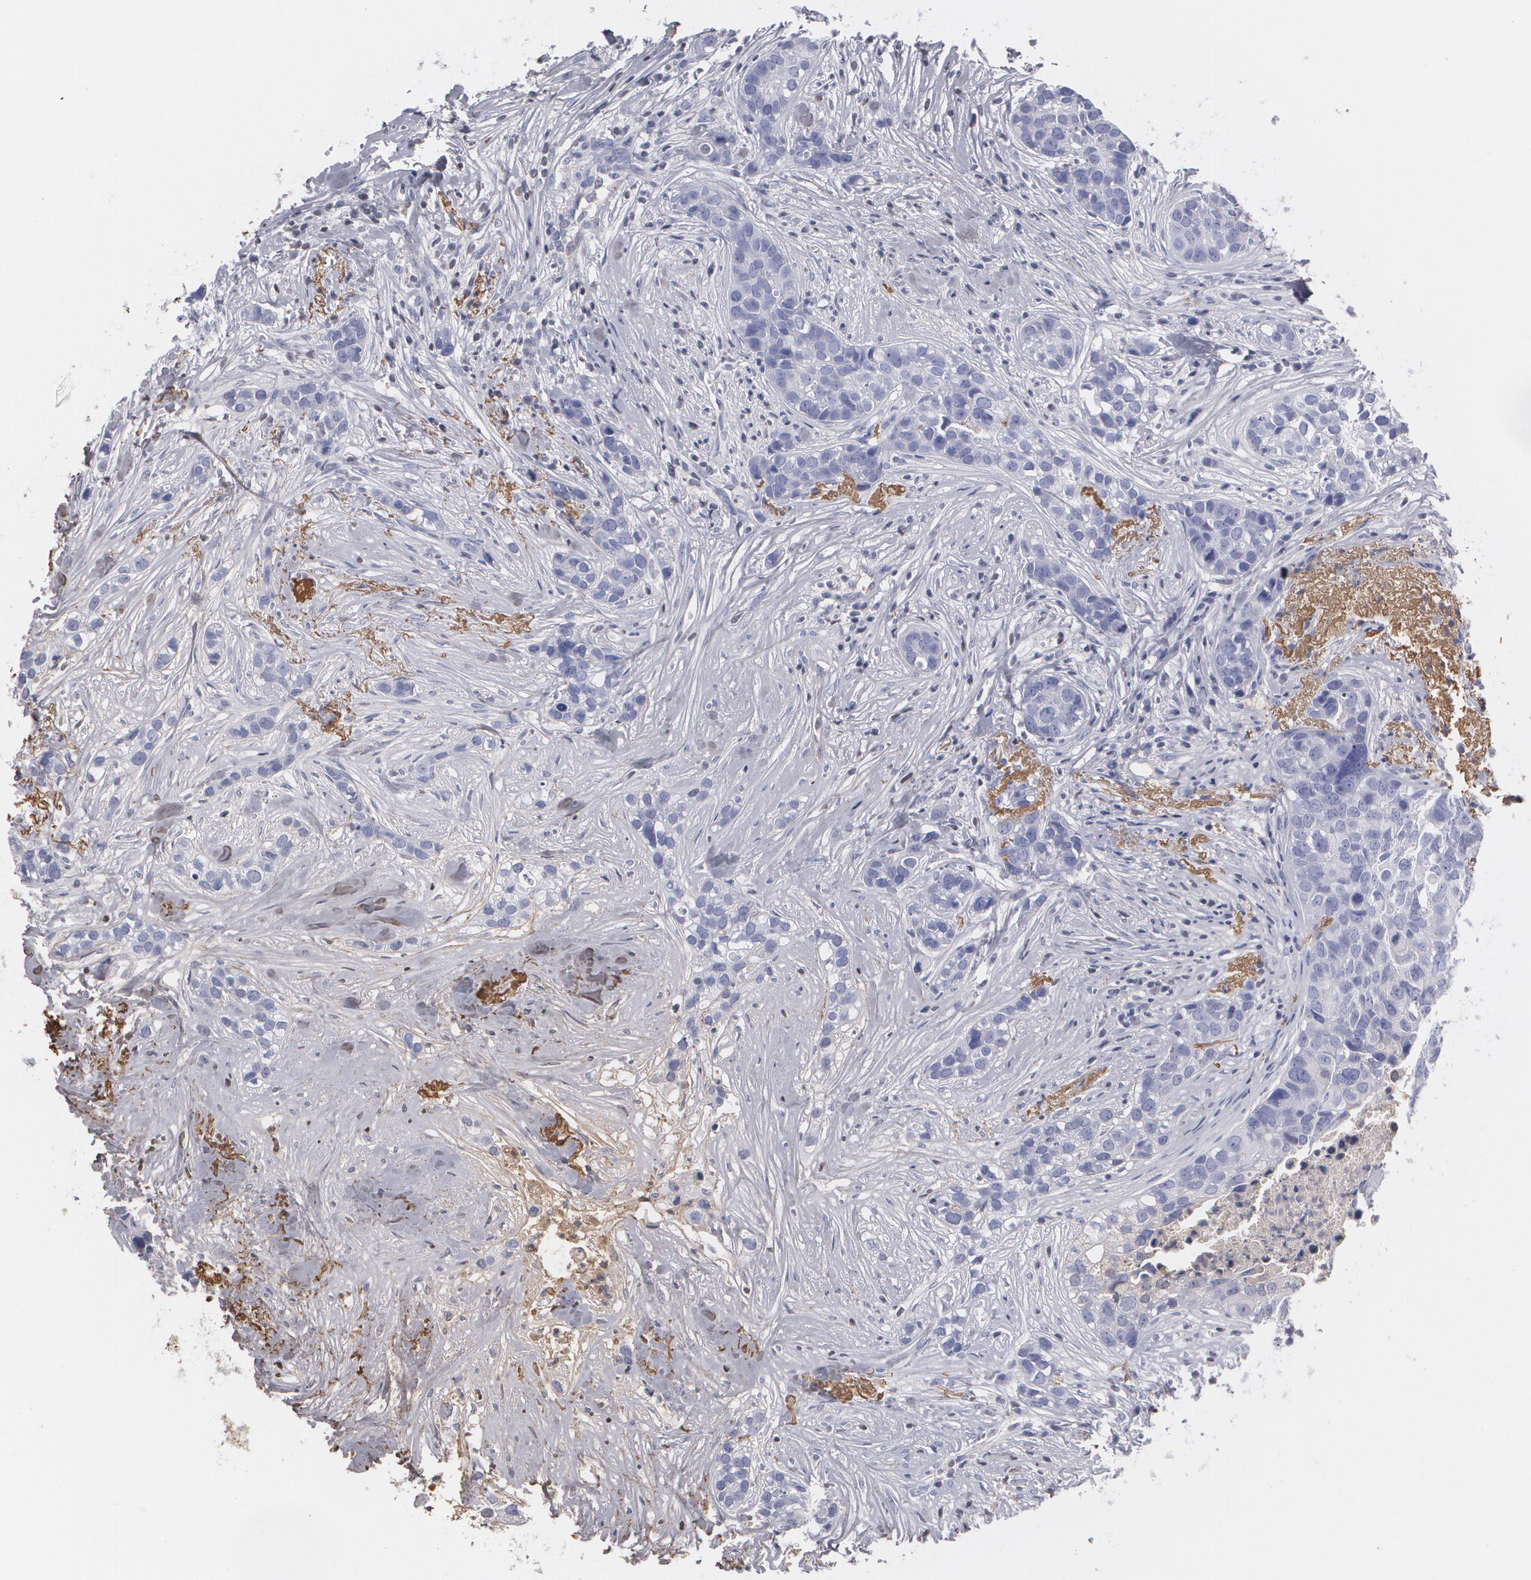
{"staining": {"intensity": "negative", "quantity": "none", "location": "none"}, "tissue": "breast cancer", "cell_type": "Tumor cells", "image_type": "cancer", "snomed": [{"axis": "morphology", "description": "Duct carcinoma"}, {"axis": "topography", "description": "Breast"}], "caption": "Human breast intraductal carcinoma stained for a protein using immunohistochemistry exhibits no staining in tumor cells.", "gene": "SERPINA1", "patient": {"sex": "female", "age": 91}}